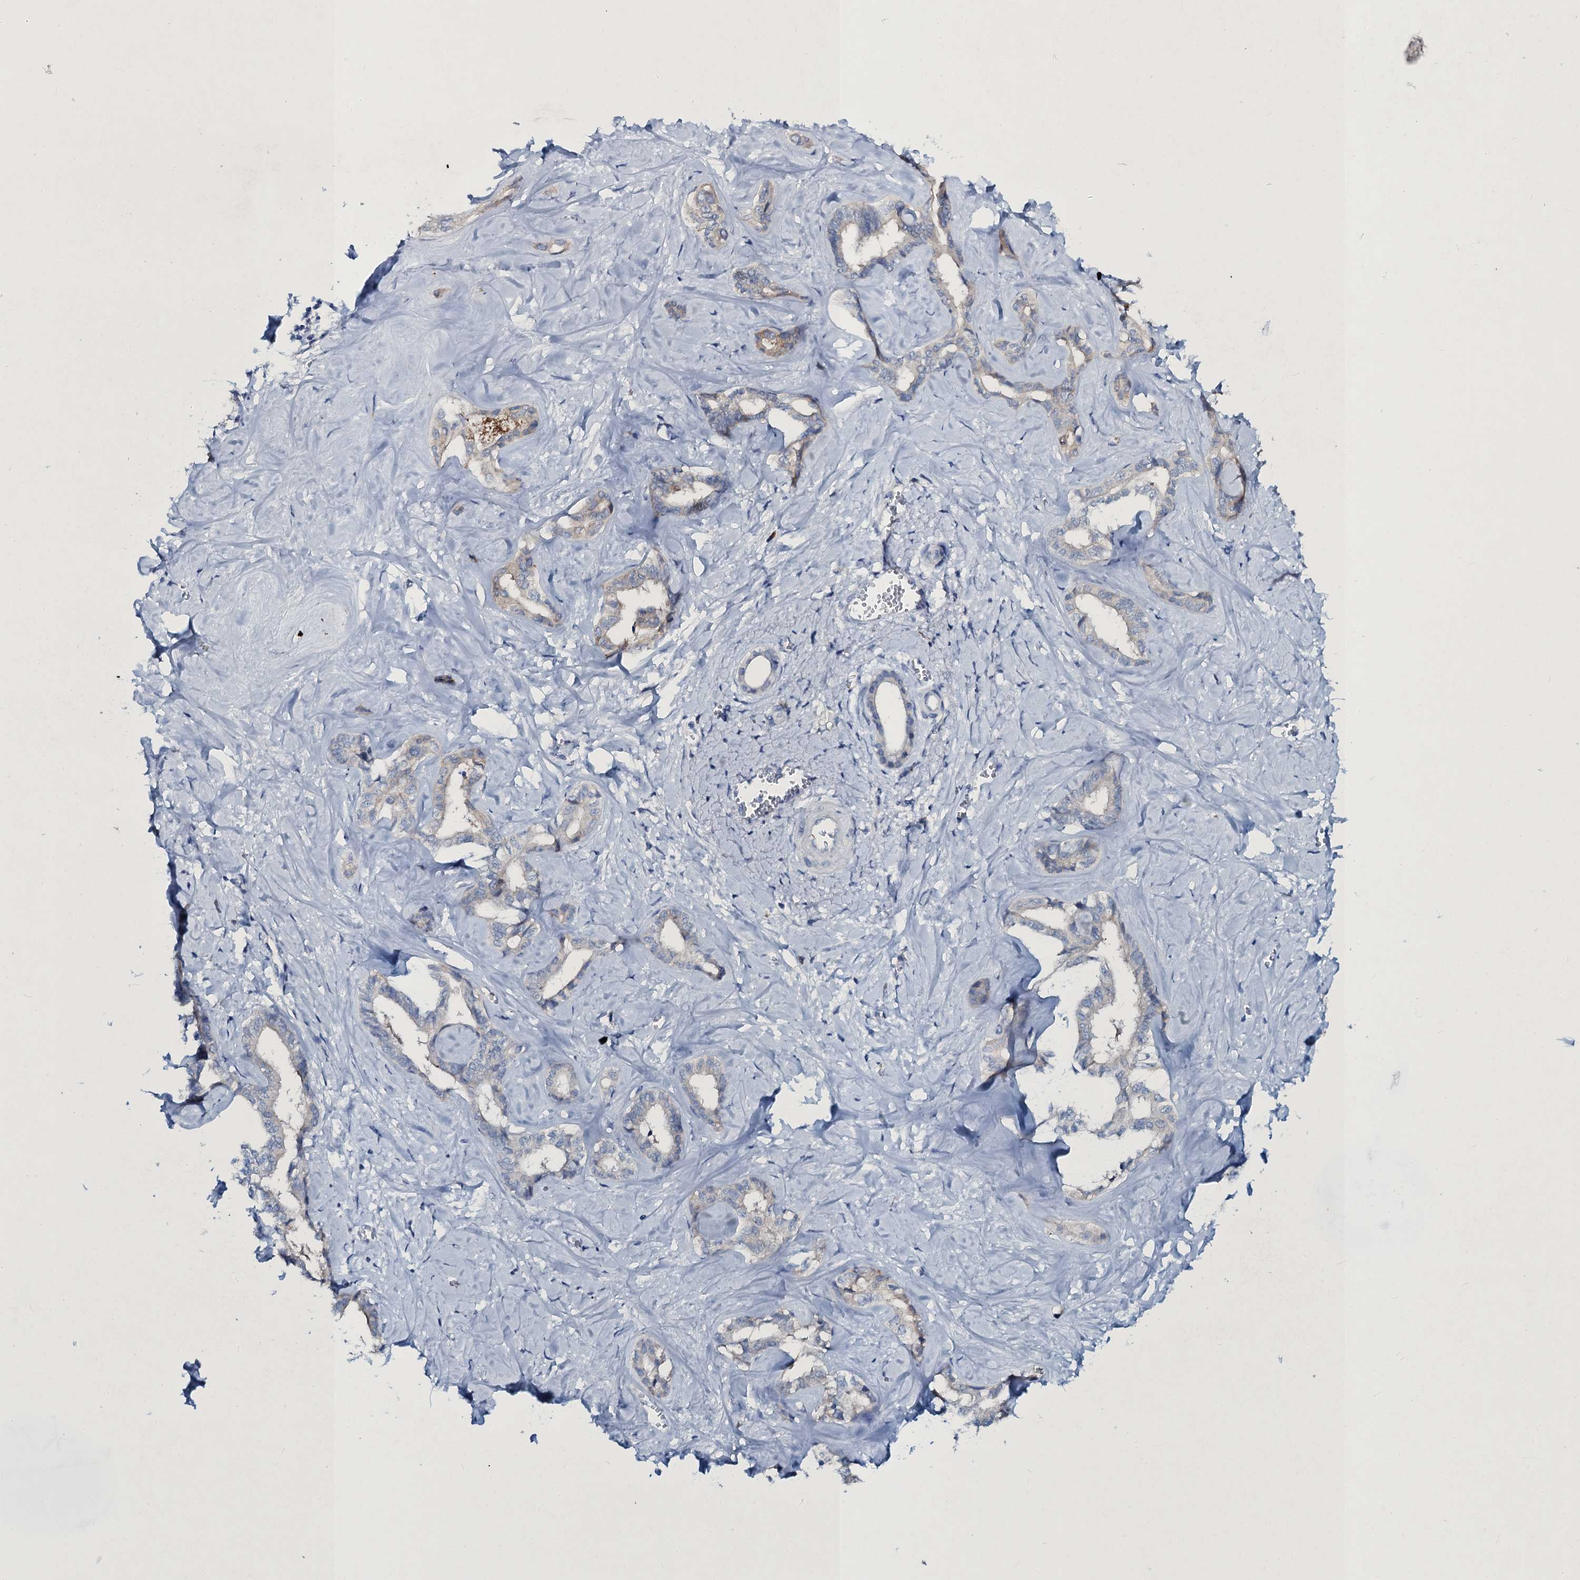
{"staining": {"intensity": "weak", "quantity": "<25%", "location": "cytoplasmic/membranous"}, "tissue": "liver cancer", "cell_type": "Tumor cells", "image_type": "cancer", "snomed": [{"axis": "morphology", "description": "Cholangiocarcinoma"}, {"axis": "topography", "description": "Liver"}], "caption": "An image of human liver cancer (cholangiocarcinoma) is negative for staining in tumor cells.", "gene": "TPGS2", "patient": {"sex": "female", "age": 77}}